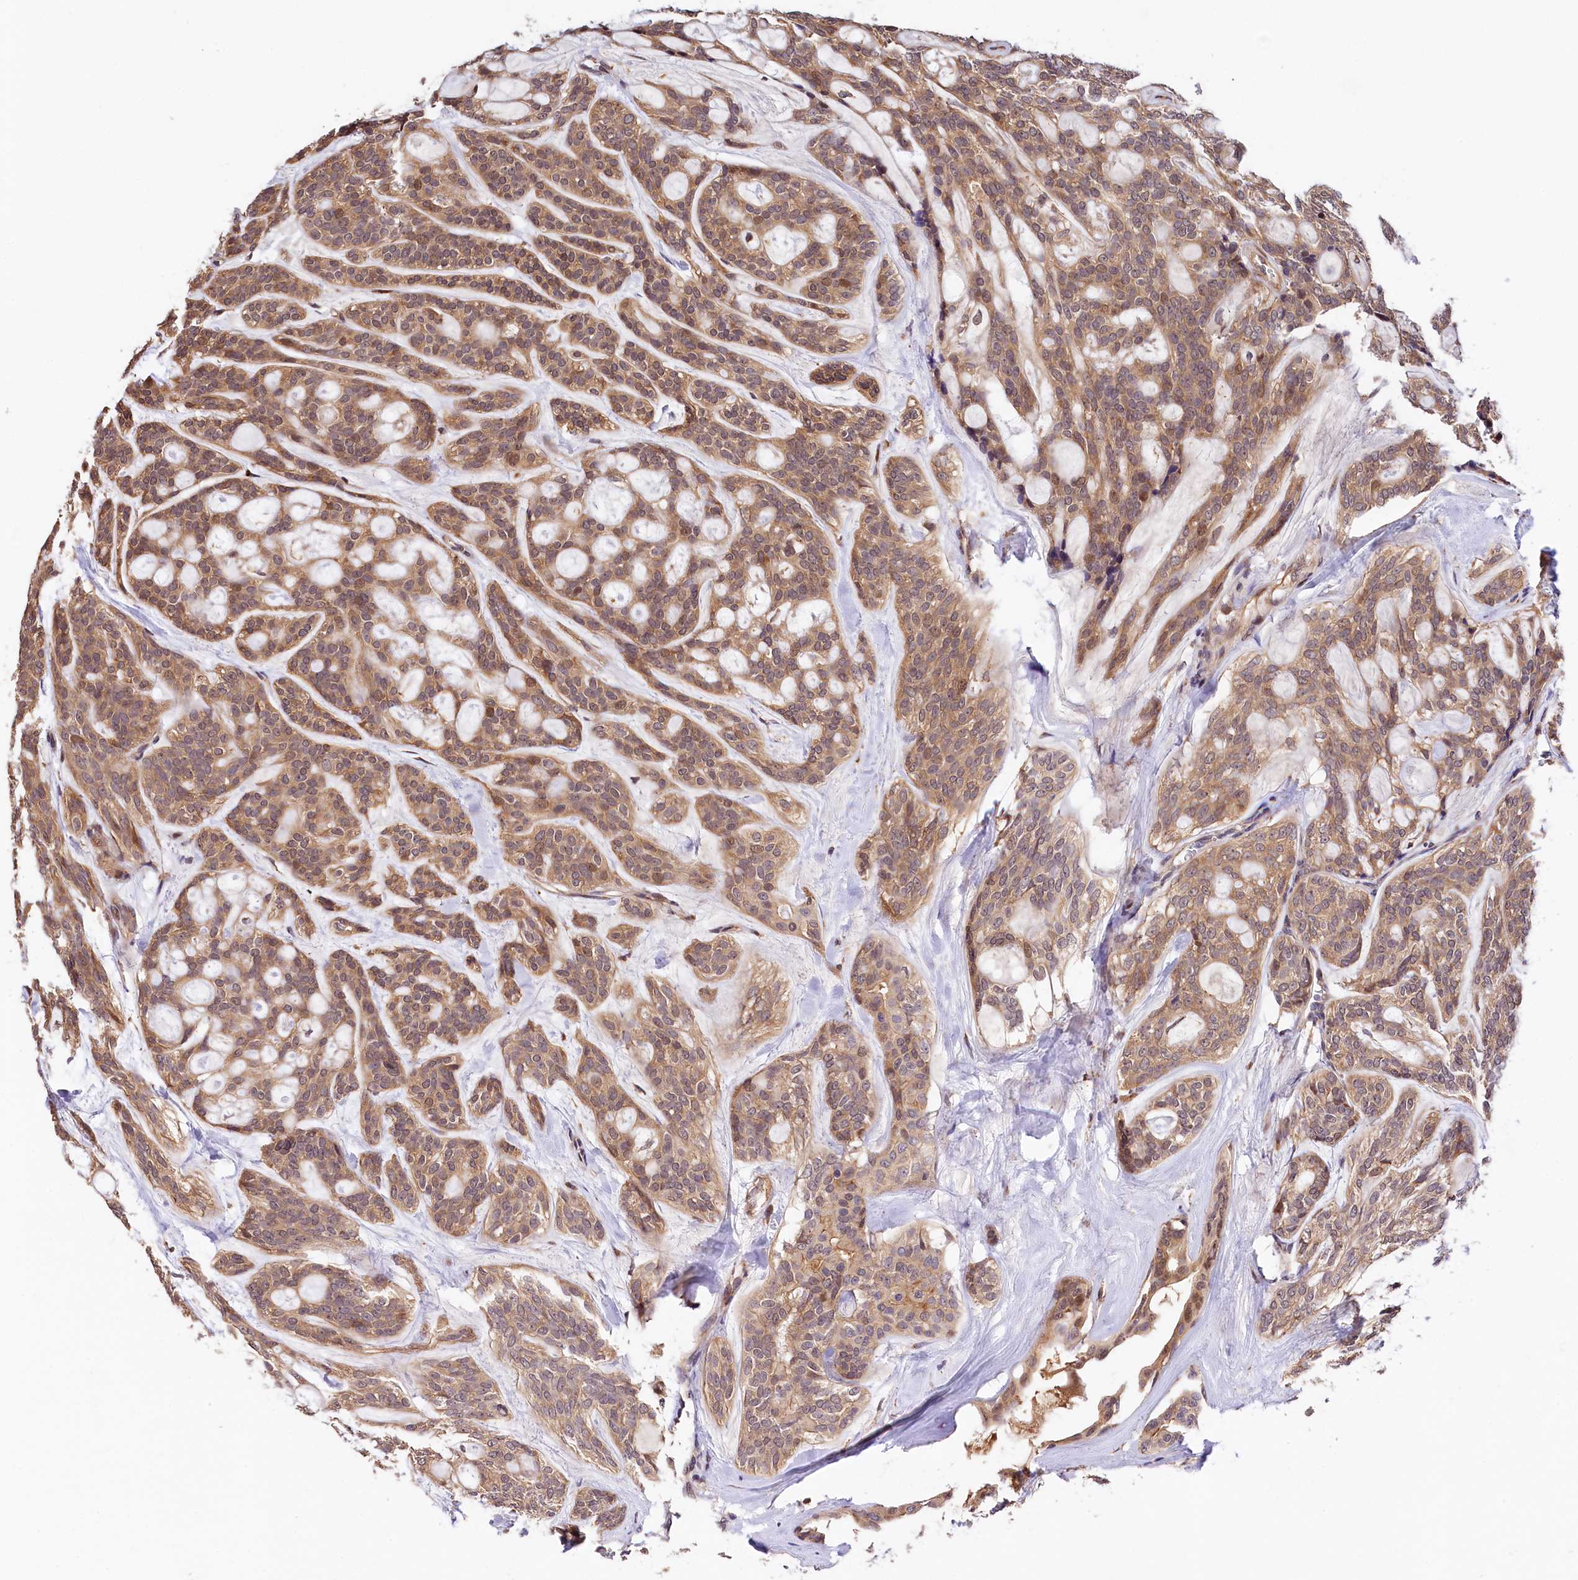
{"staining": {"intensity": "weak", "quantity": ">75%", "location": "cytoplasmic/membranous"}, "tissue": "head and neck cancer", "cell_type": "Tumor cells", "image_type": "cancer", "snomed": [{"axis": "morphology", "description": "Adenocarcinoma, NOS"}, {"axis": "topography", "description": "Head-Neck"}], "caption": "Protein expression by IHC demonstrates weak cytoplasmic/membranous expression in about >75% of tumor cells in head and neck cancer (adenocarcinoma).", "gene": "CHORDC1", "patient": {"sex": "male", "age": 66}}